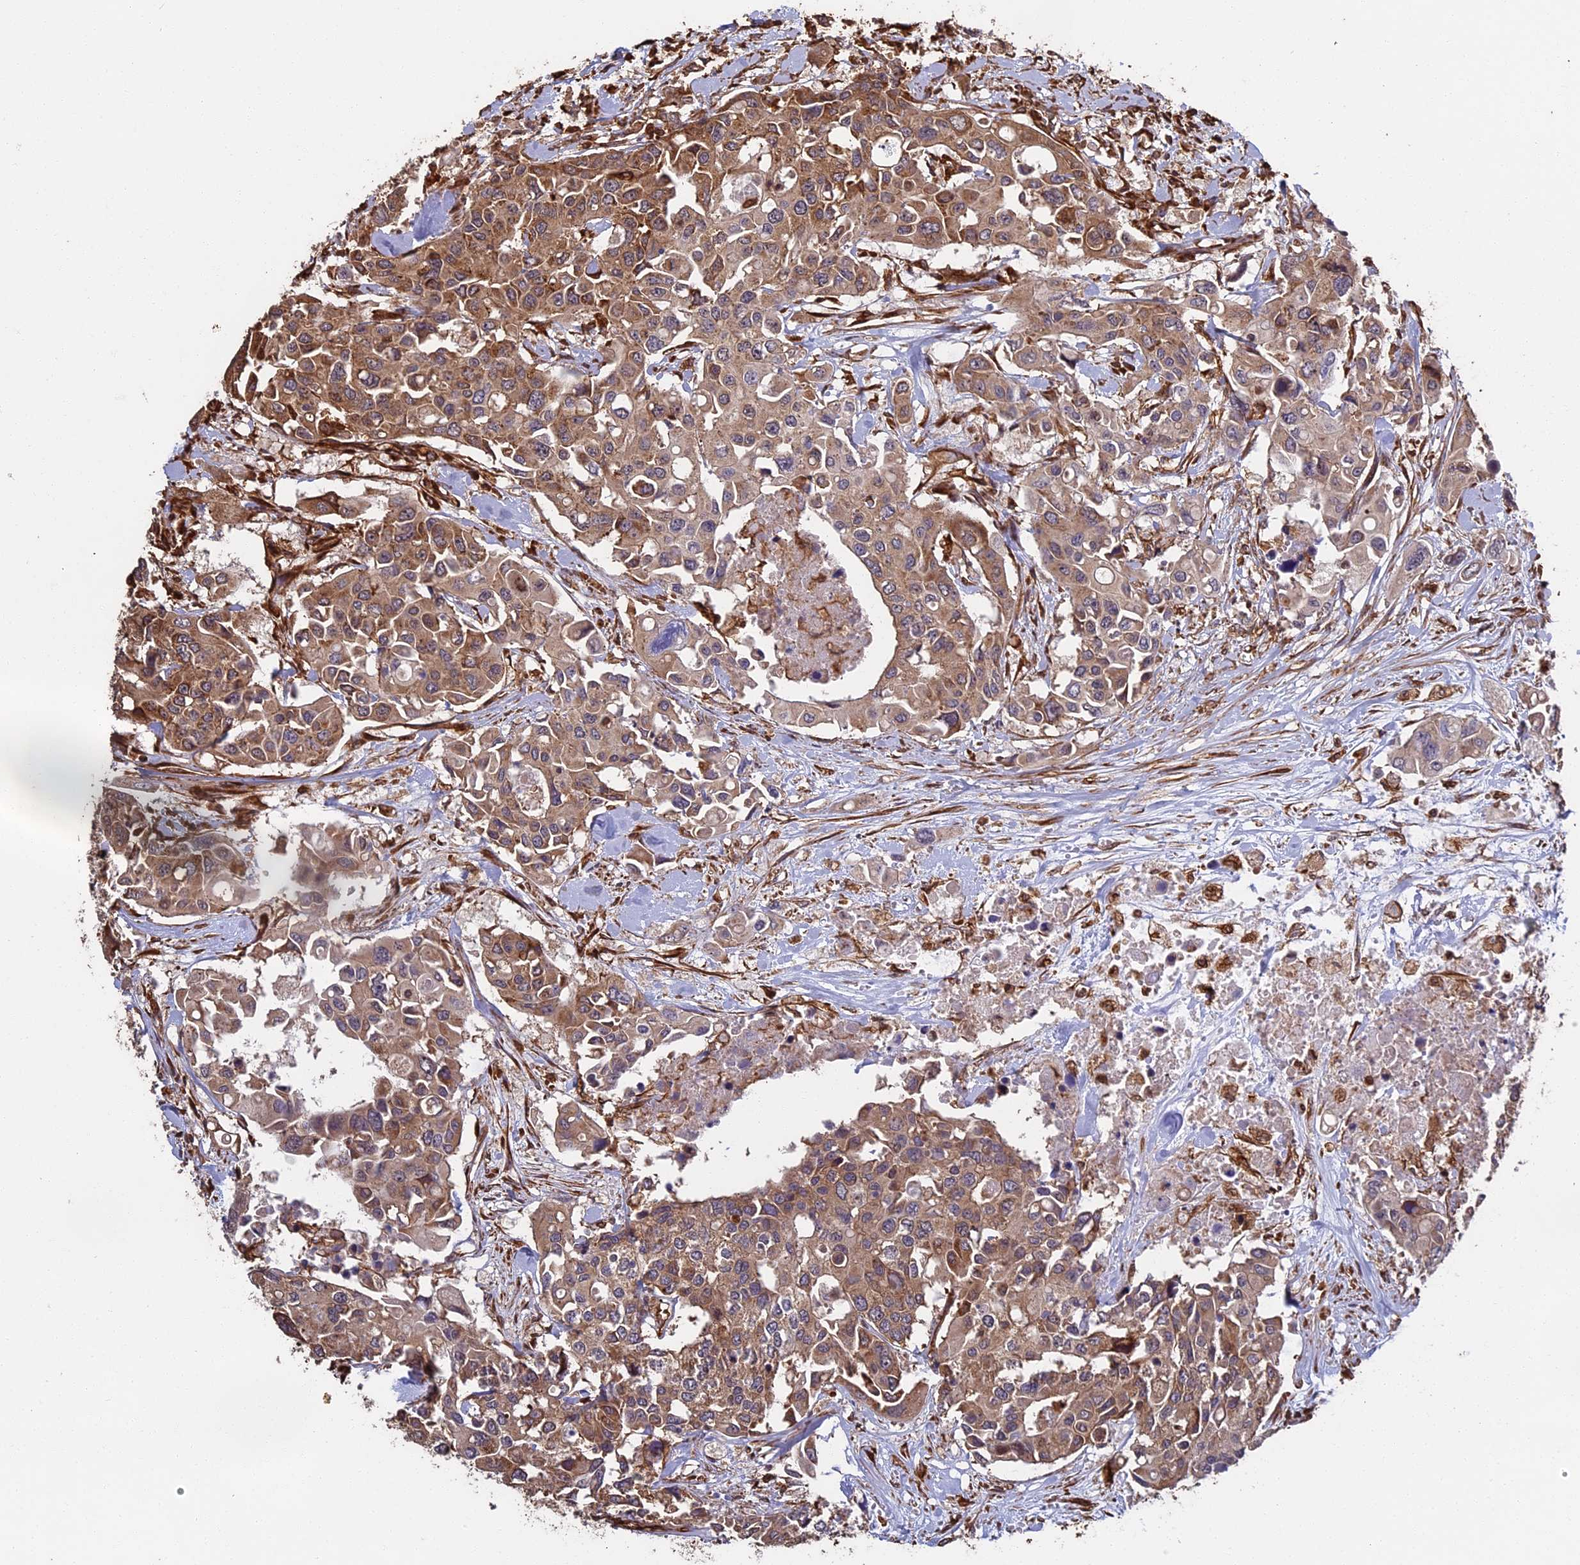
{"staining": {"intensity": "moderate", "quantity": ">75%", "location": "cytoplasmic/membranous"}, "tissue": "colorectal cancer", "cell_type": "Tumor cells", "image_type": "cancer", "snomed": [{"axis": "morphology", "description": "Adenocarcinoma, NOS"}, {"axis": "topography", "description": "Colon"}], "caption": "Tumor cells display moderate cytoplasmic/membranous positivity in about >75% of cells in colorectal adenocarcinoma.", "gene": "CCDC124", "patient": {"sex": "male", "age": 77}}